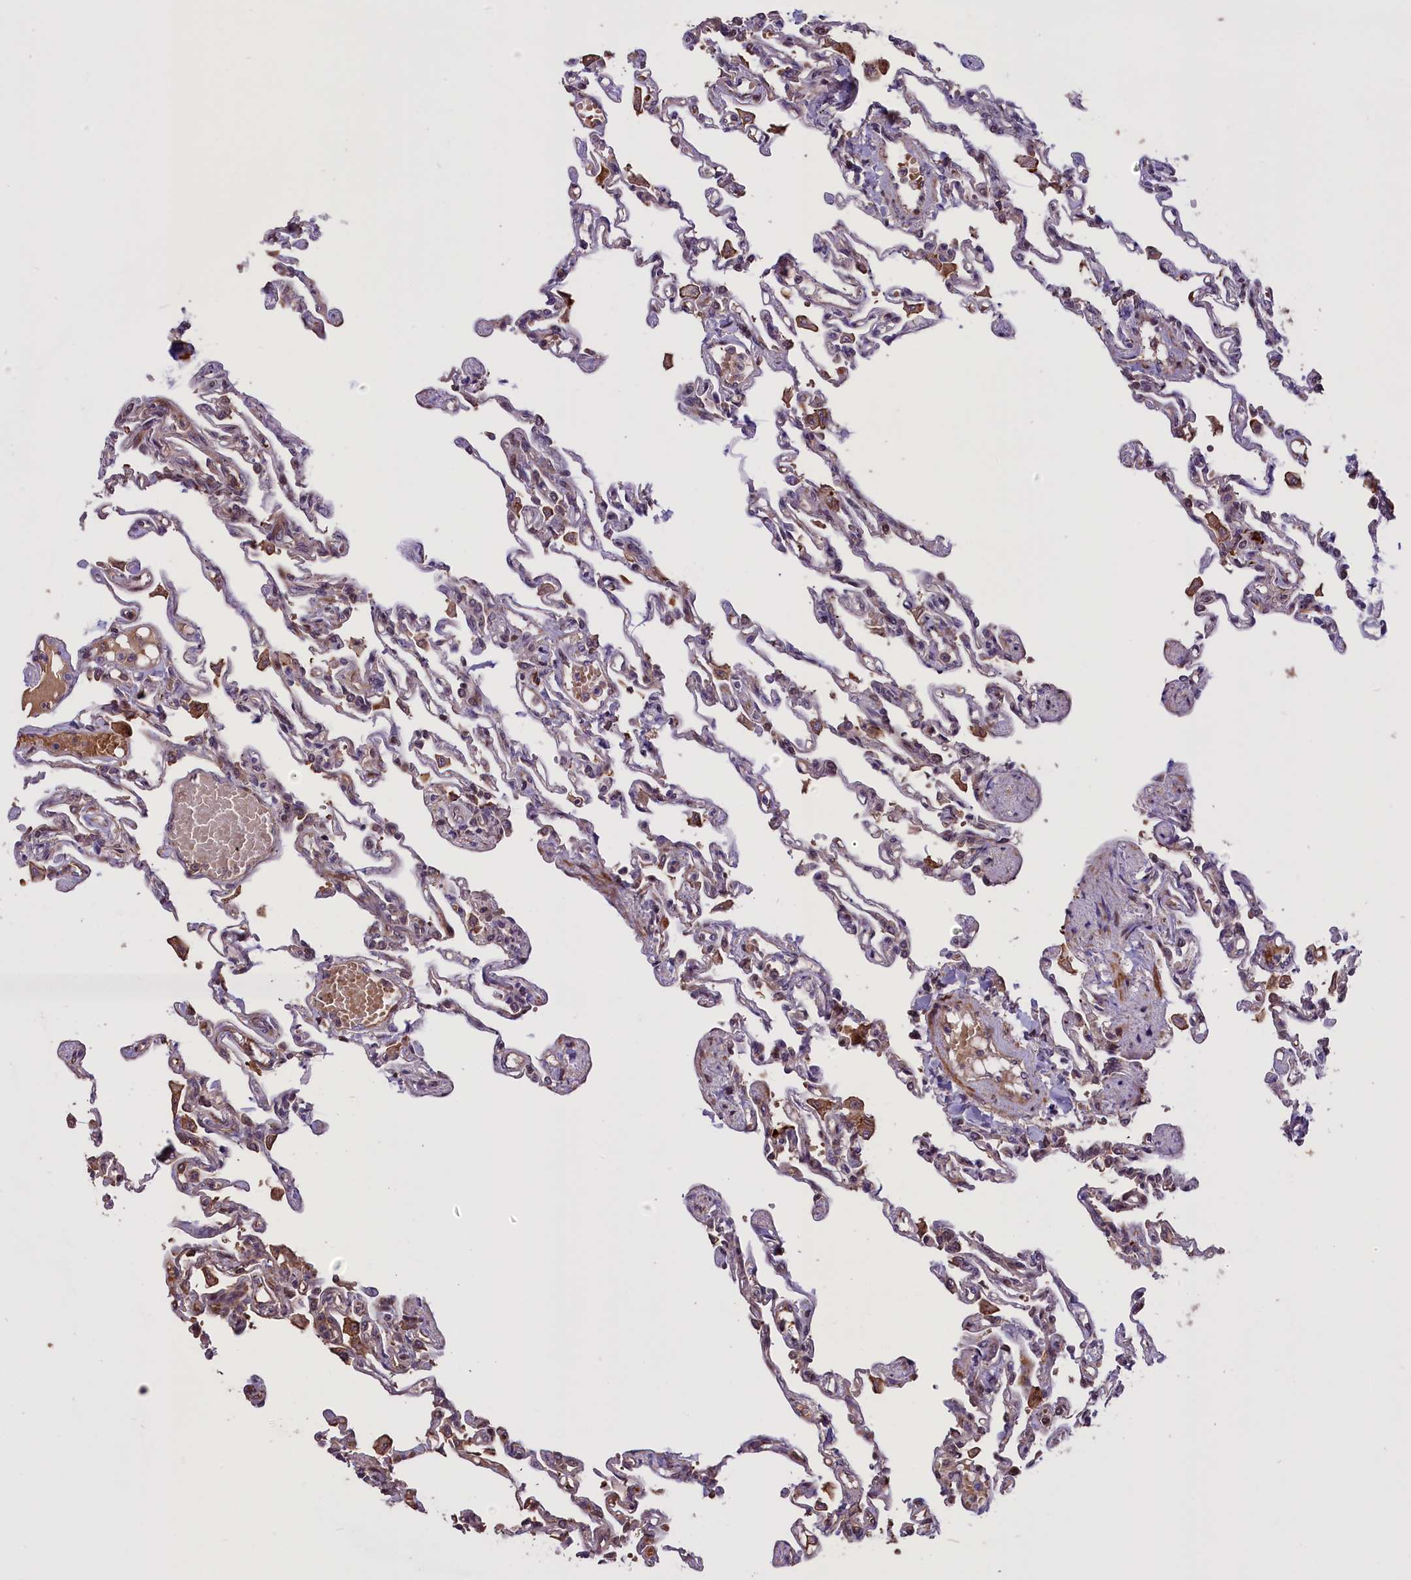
{"staining": {"intensity": "moderate", "quantity": "25%-75%", "location": "cytoplasmic/membranous,nuclear"}, "tissue": "lung", "cell_type": "Alveolar cells", "image_type": "normal", "snomed": [{"axis": "morphology", "description": "Normal tissue, NOS"}, {"axis": "topography", "description": "Lung"}], "caption": "Lung stained with DAB IHC displays medium levels of moderate cytoplasmic/membranous,nuclear positivity in approximately 25%-75% of alveolar cells. The staining is performed using DAB (3,3'-diaminobenzidine) brown chromogen to label protein expression. The nuclei are counter-stained blue using hematoxylin.", "gene": "ENHO", "patient": {"sex": "male", "age": 21}}